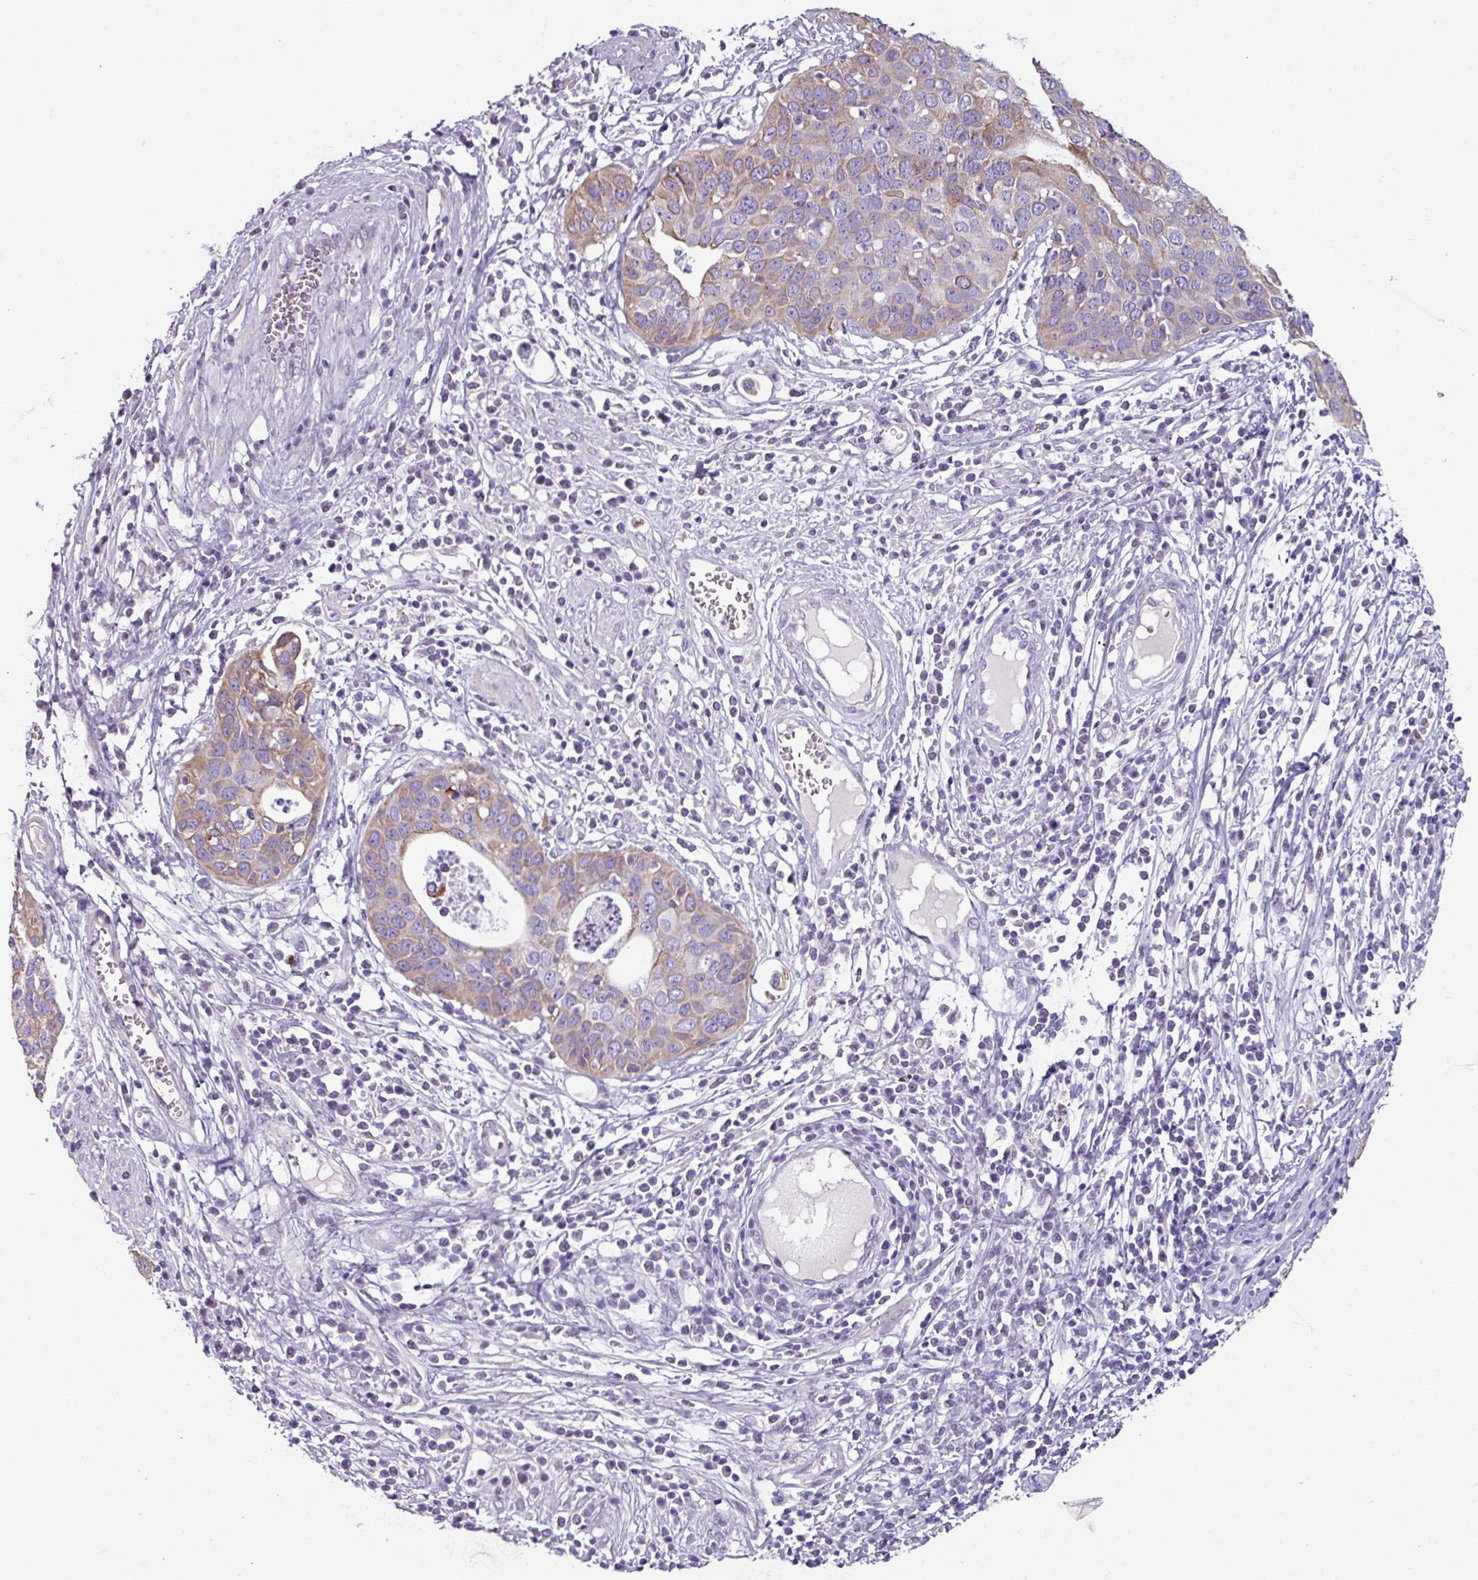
{"staining": {"intensity": "weak", "quantity": "25%-75%", "location": "cytoplasmic/membranous"}, "tissue": "cervical cancer", "cell_type": "Tumor cells", "image_type": "cancer", "snomed": [{"axis": "morphology", "description": "Squamous cell carcinoma, NOS"}, {"axis": "topography", "description": "Cervix"}], "caption": "Immunohistochemistry (IHC) photomicrograph of neoplastic tissue: human cervical cancer (squamous cell carcinoma) stained using IHC reveals low levels of weak protein expression localized specifically in the cytoplasmic/membranous of tumor cells, appearing as a cytoplasmic/membranous brown color.", "gene": "SPESP1", "patient": {"sex": "female", "age": 36}}